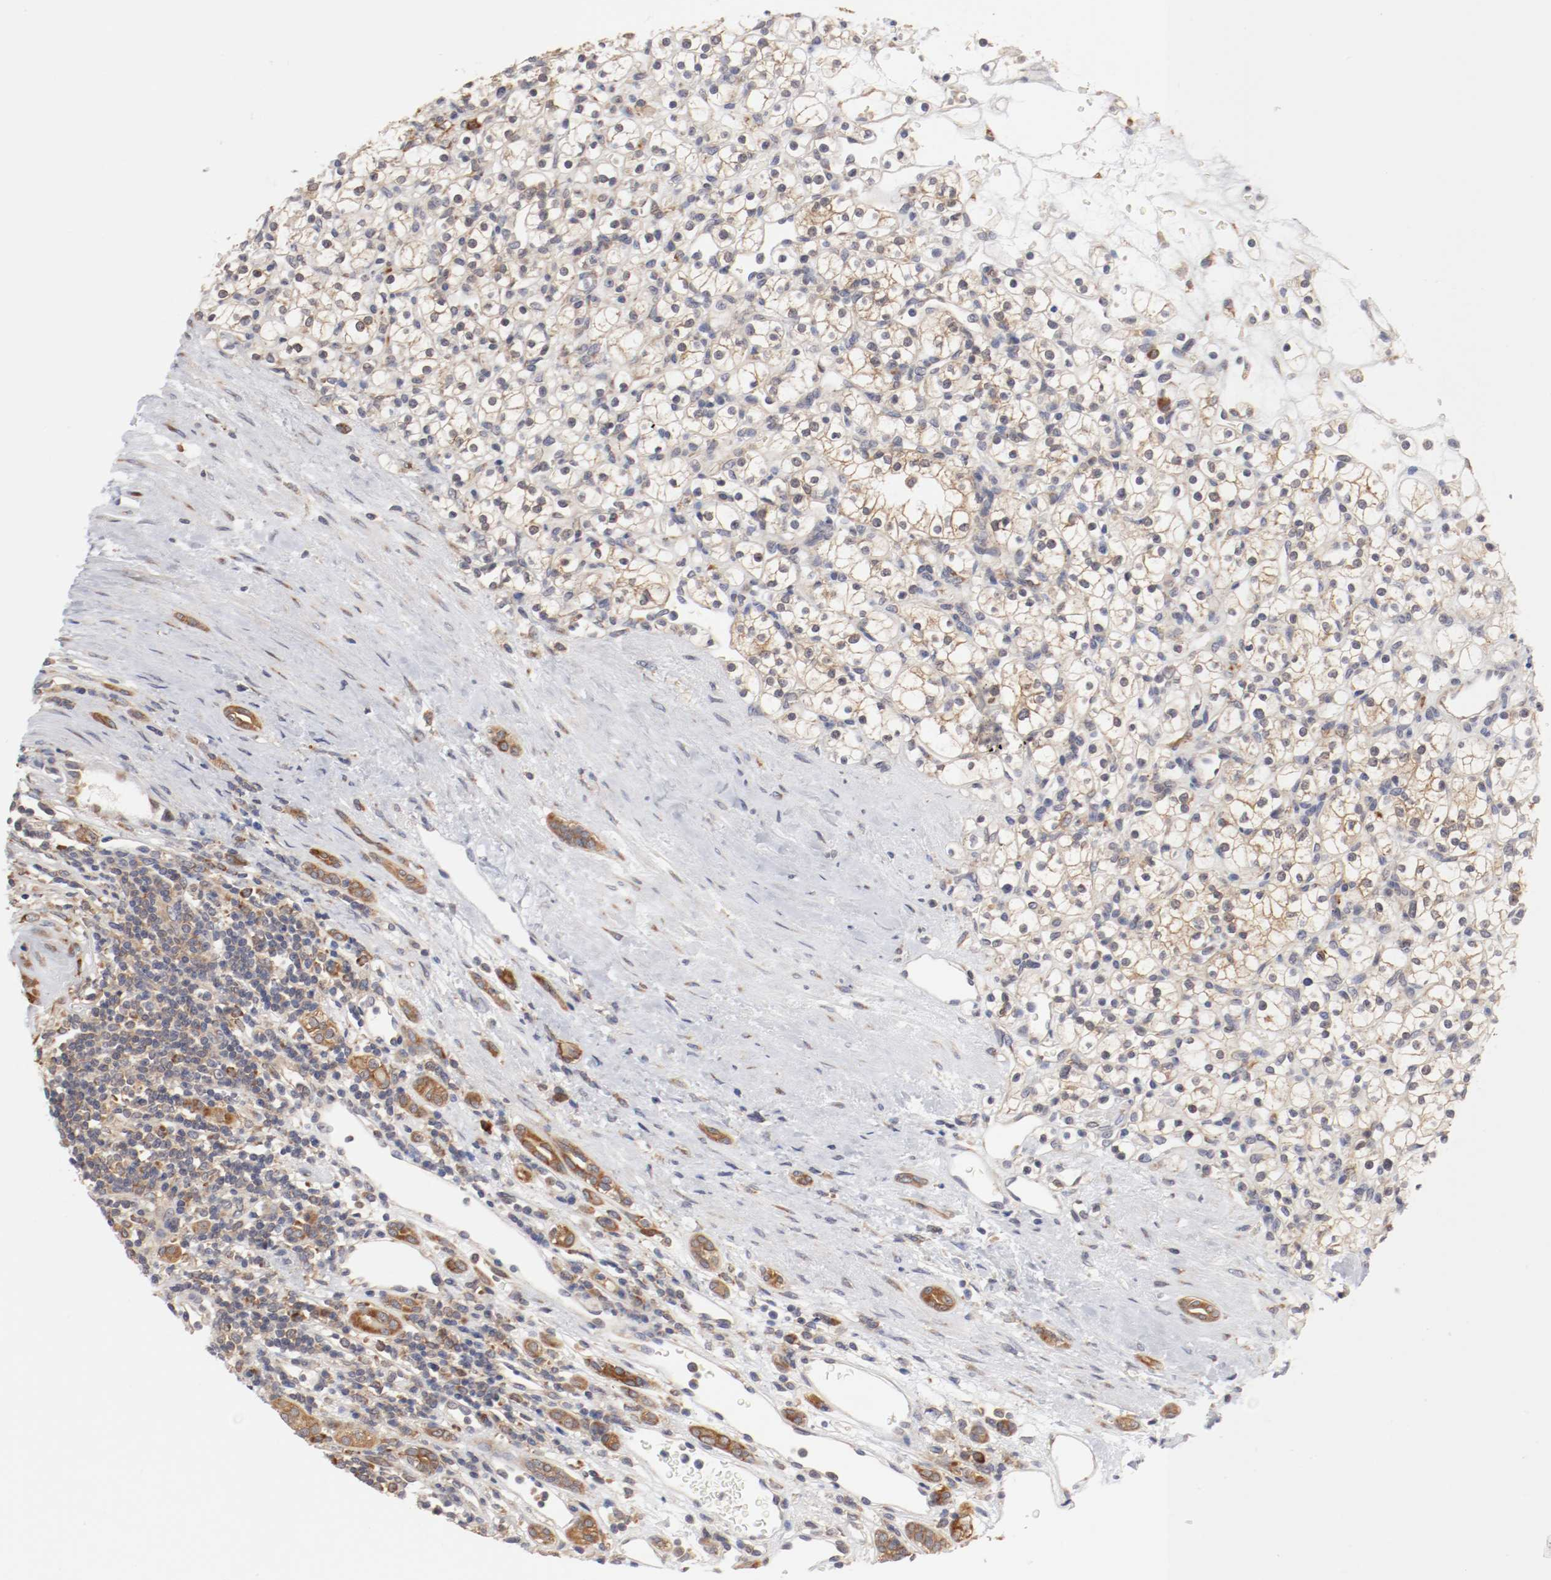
{"staining": {"intensity": "weak", "quantity": "25%-75%", "location": "cytoplasmic/membranous"}, "tissue": "renal cancer", "cell_type": "Tumor cells", "image_type": "cancer", "snomed": [{"axis": "morphology", "description": "Normal tissue, NOS"}, {"axis": "morphology", "description": "Adenocarcinoma, NOS"}, {"axis": "topography", "description": "Kidney"}], "caption": "A histopathology image of human renal cancer stained for a protein displays weak cytoplasmic/membranous brown staining in tumor cells. Nuclei are stained in blue.", "gene": "FKBP3", "patient": {"sex": "female", "age": 55}}